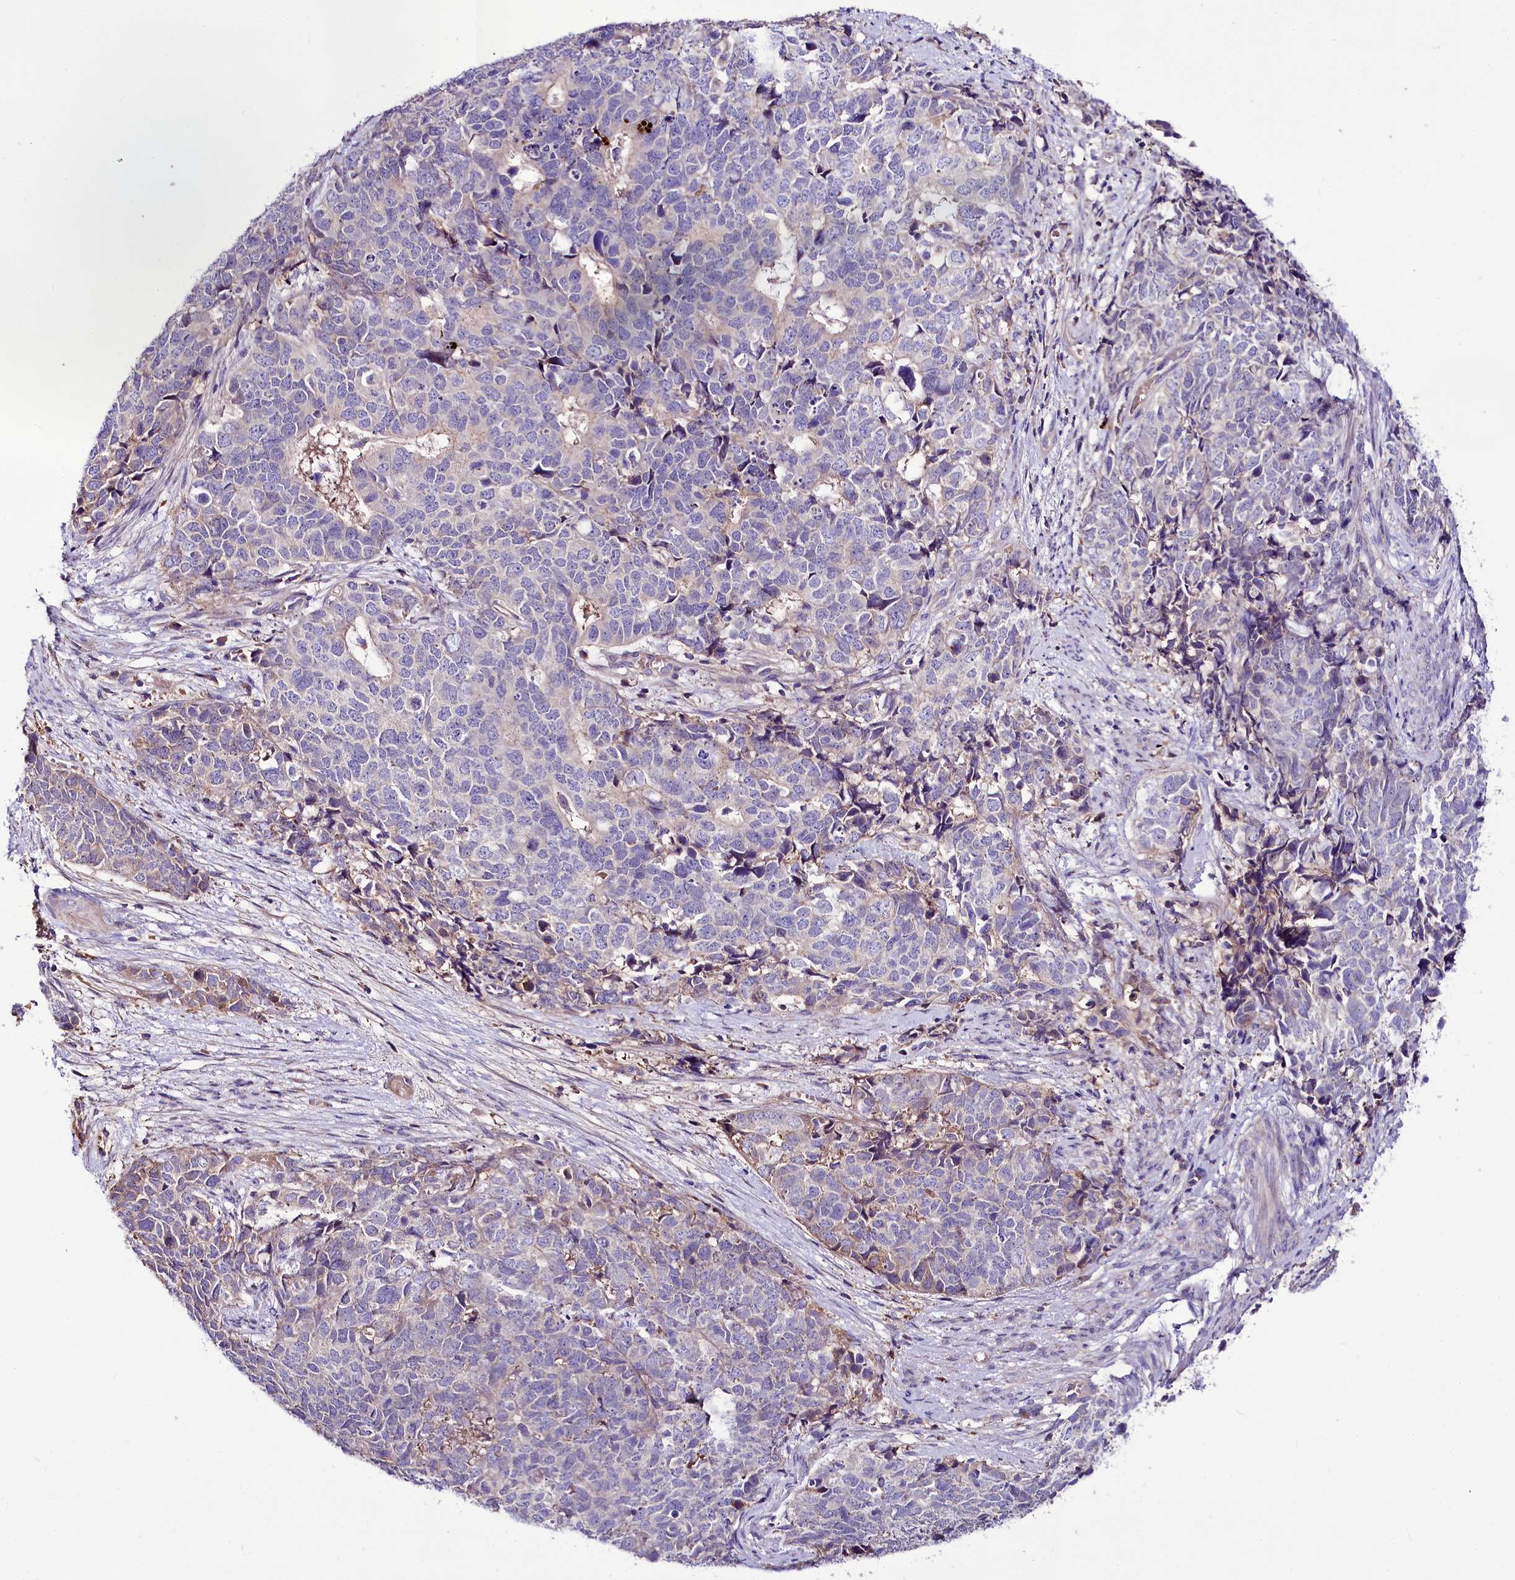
{"staining": {"intensity": "negative", "quantity": "none", "location": "none"}, "tissue": "cervical cancer", "cell_type": "Tumor cells", "image_type": "cancer", "snomed": [{"axis": "morphology", "description": "Squamous cell carcinoma, NOS"}, {"axis": "topography", "description": "Cervix"}], "caption": "Tumor cells are negative for protein expression in human cervical cancer. (DAB (3,3'-diaminobenzidine) IHC, high magnification).", "gene": "PPP1R32", "patient": {"sex": "female", "age": 63}}